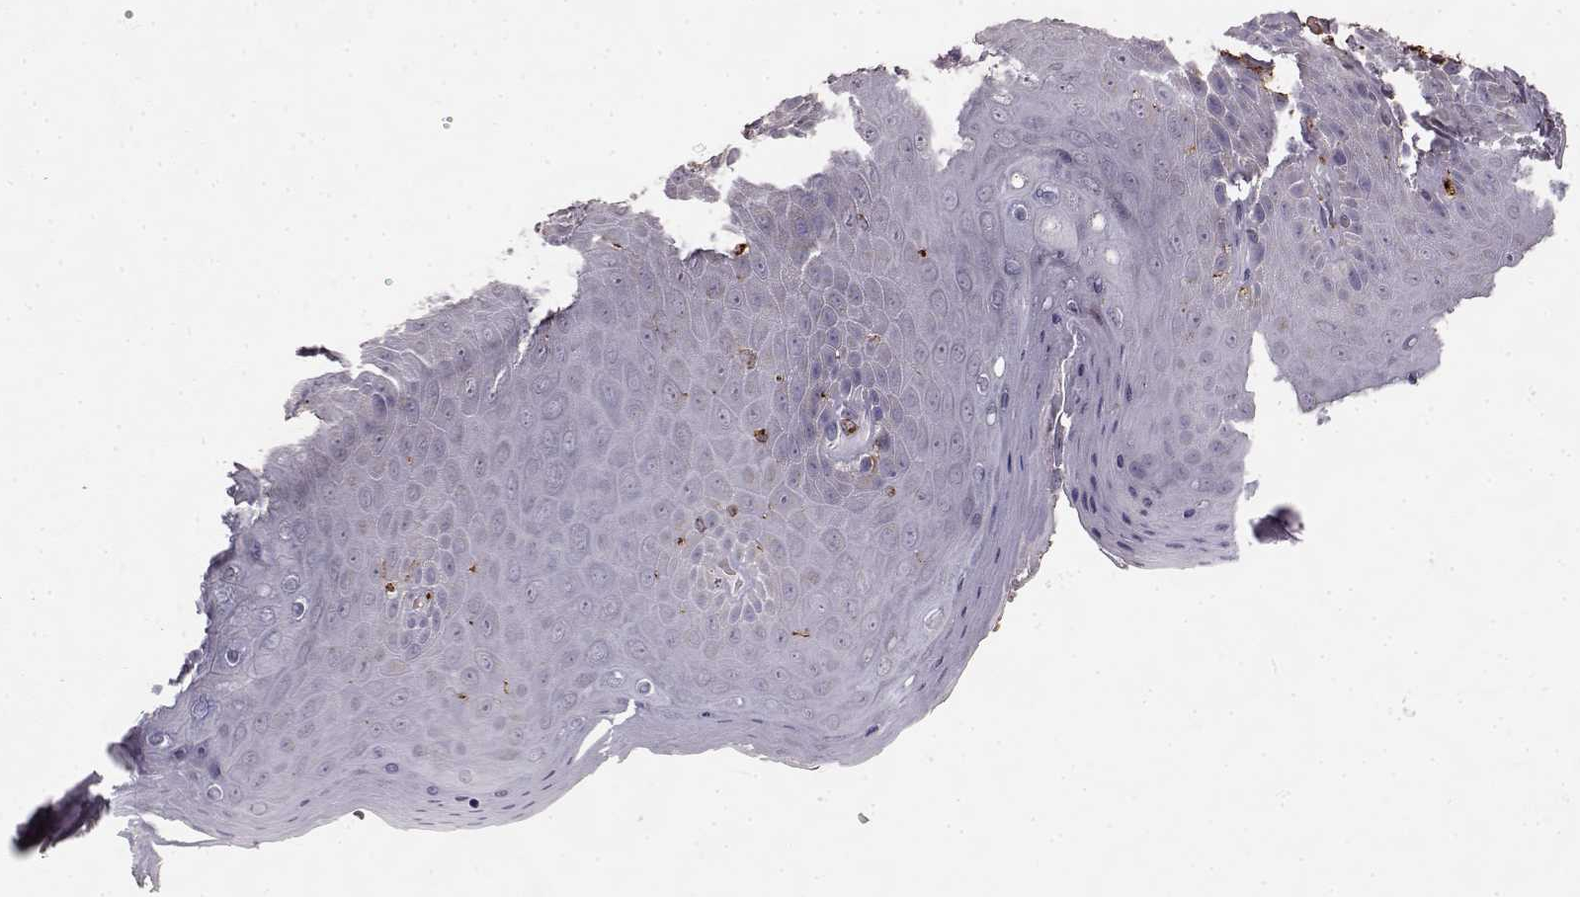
{"staining": {"intensity": "negative", "quantity": "none", "location": "none"}, "tissue": "skin", "cell_type": "Epidermal cells", "image_type": "normal", "snomed": [{"axis": "morphology", "description": "Normal tissue, NOS"}, {"axis": "topography", "description": "Anal"}], "caption": "Immunohistochemistry of normal skin reveals no expression in epidermal cells.", "gene": "CCNF", "patient": {"sex": "male", "age": 53}}